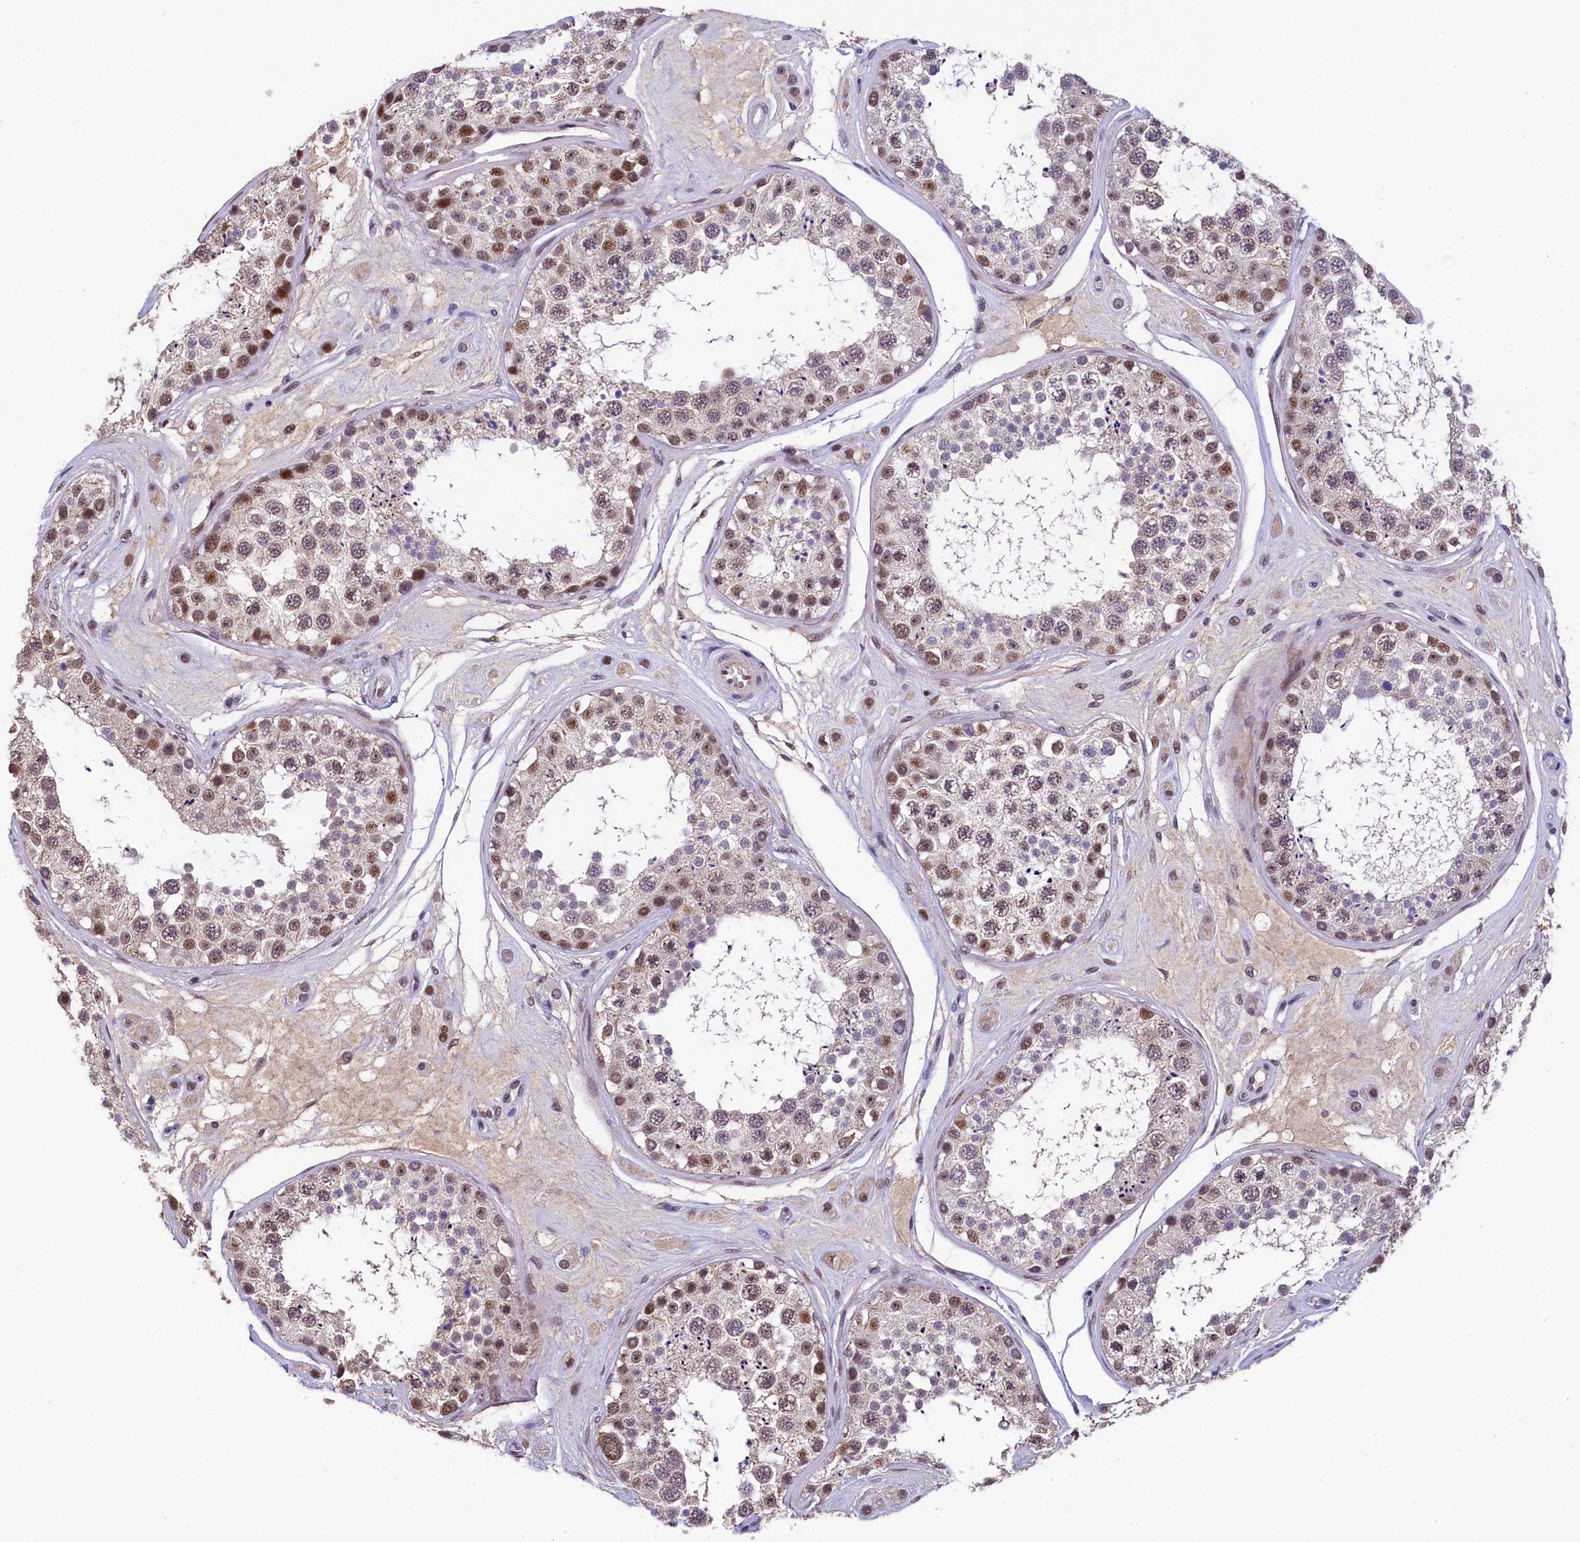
{"staining": {"intensity": "moderate", "quantity": "25%-75%", "location": "nuclear"}, "tissue": "testis", "cell_type": "Cells in seminiferous ducts", "image_type": "normal", "snomed": [{"axis": "morphology", "description": "Normal tissue, NOS"}, {"axis": "topography", "description": "Testis"}], "caption": "Protein positivity by immunohistochemistry (IHC) demonstrates moderate nuclear expression in approximately 25%-75% of cells in seminiferous ducts in normal testis. Using DAB (brown) and hematoxylin (blue) stains, captured at high magnification using brightfield microscopy.", "gene": "HECTD4", "patient": {"sex": "male", "age": 25}}